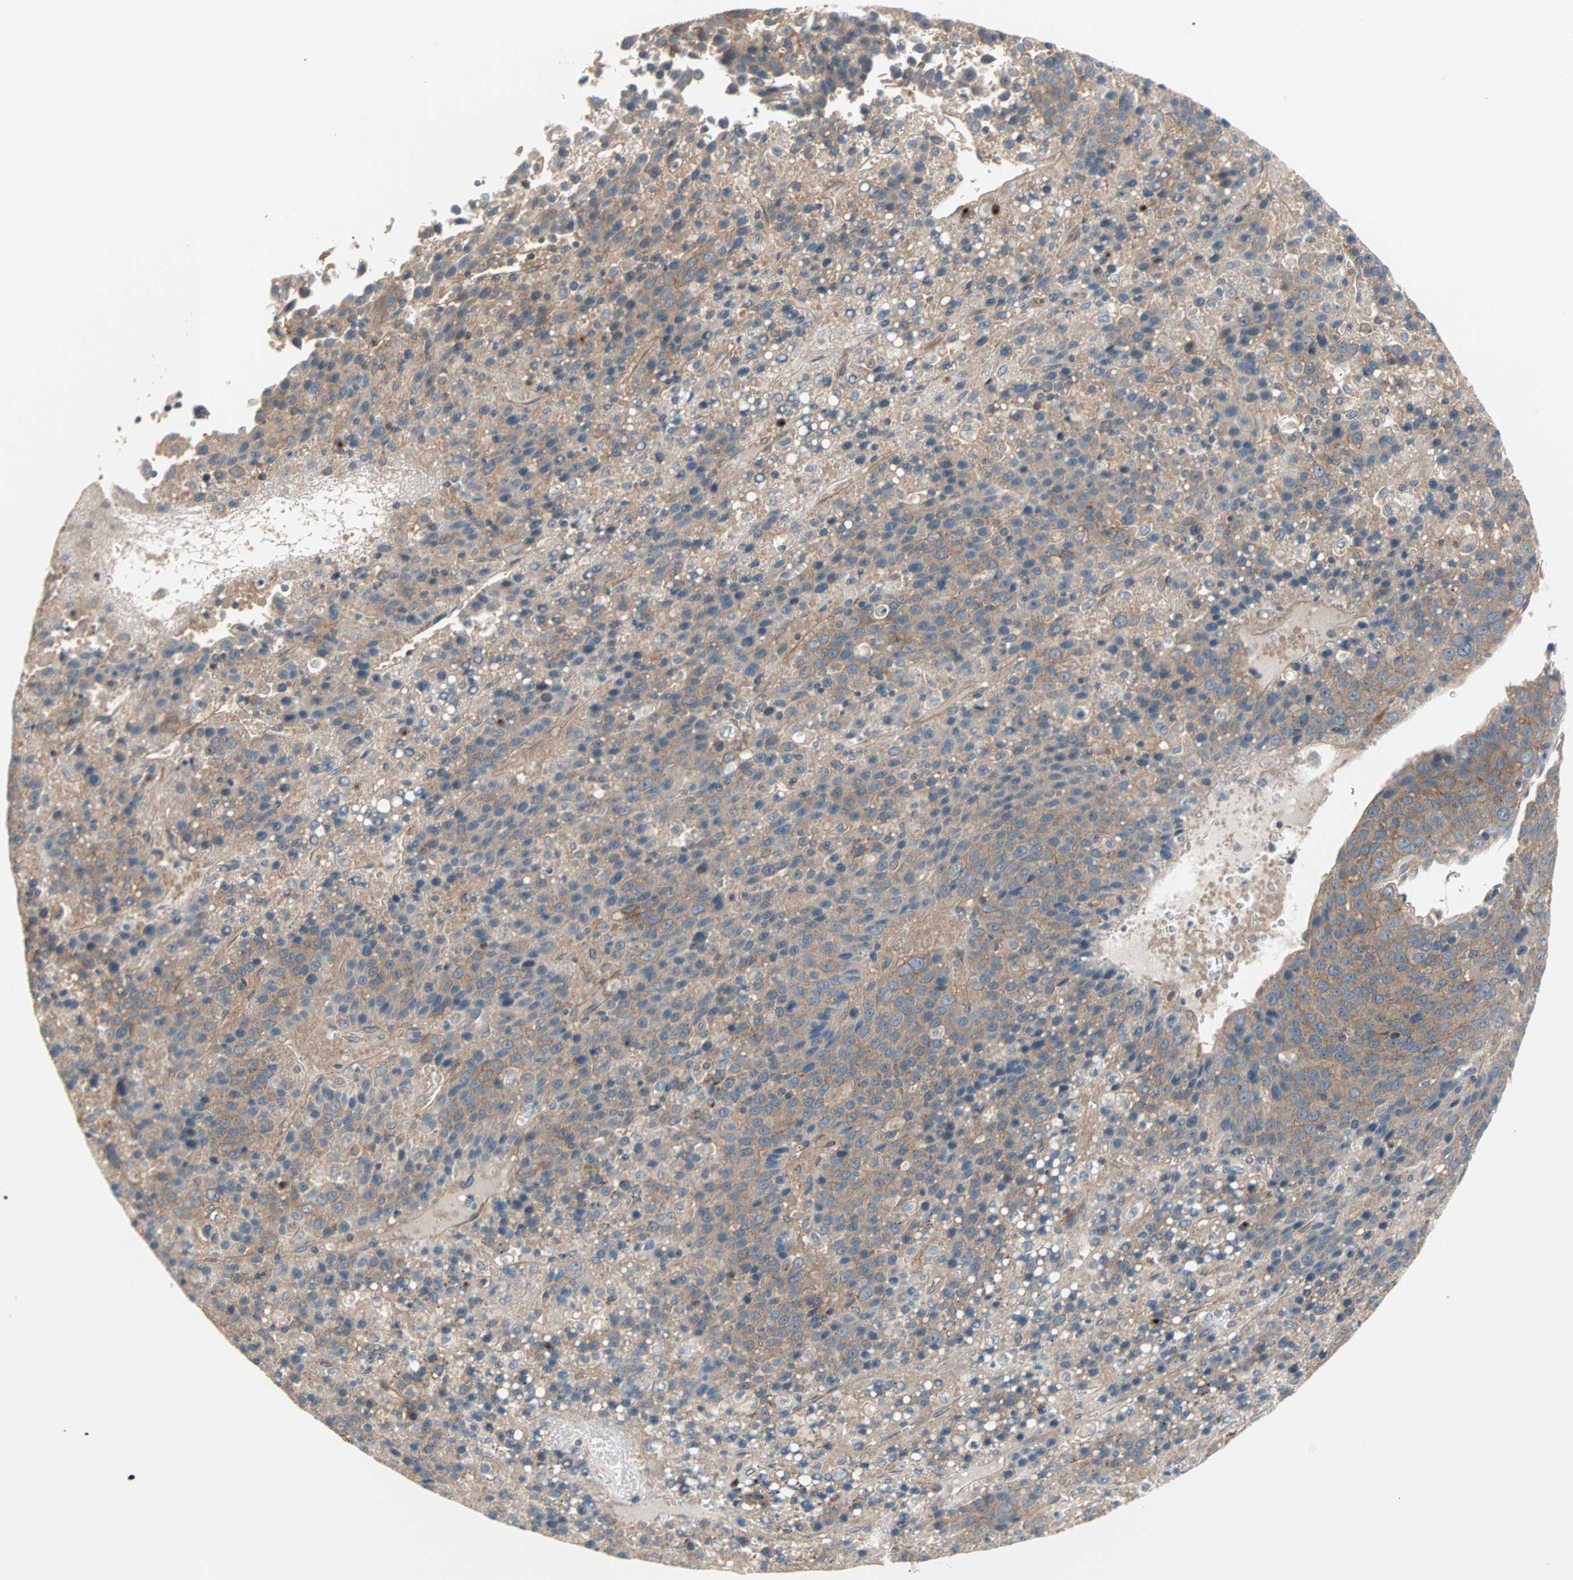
{"staining": {"intensity": "moderate", "quantity": ">75%", "location": "cytoplasmic/membranous"}, "tissue": "liver cancer", "cell_type": "Tumor cells", "image_type": "cancer", "snomed": [{"axis": "morphology", "description": "Carcinoma, Hepatocellular, NOS"}, {"axis": "topography", "description": "Liver"}], "caption": "Brown immunohistochemical staining in human hepatocellular carcinoma (liver) reveals moderate cytoplasmic/membranous staining in approximately >75% of tumor cells.", "gene": "PDE8A", "patient": {"sex": "female", "age": 53}}